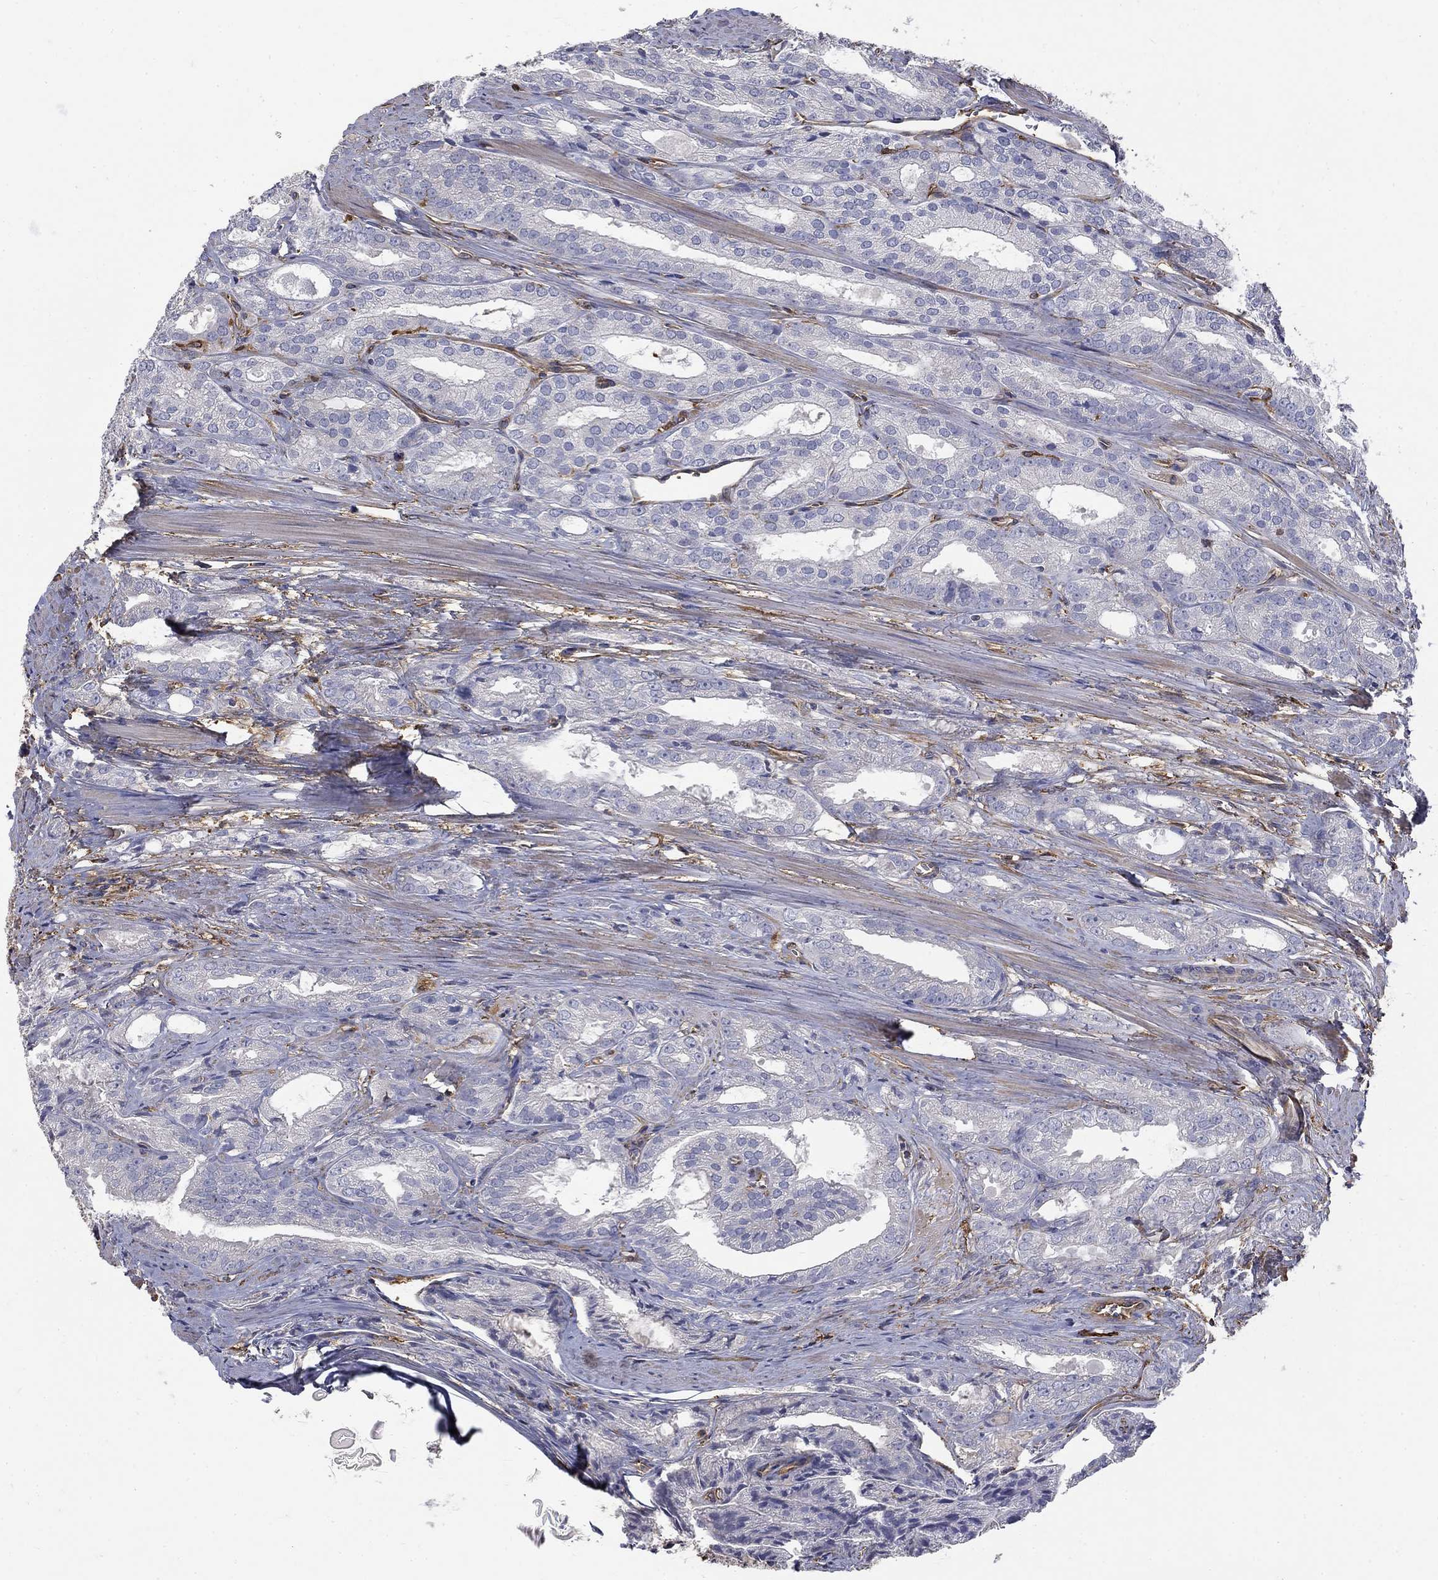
{"staining": {"intensity": "negative", "quantity": "none", "location": "none"}, "tissue": "prostate cancer", "cell_type": "Tumor cells", "image_type": "cancer", "snomed": [{"axis": "morphology", "description": "Adenocarcinoma, NOS"}, {"axis": "morphology", "description": "Adenocarcinoma, High grade"}, {"axis": "topography", "description": "Prostate"}], "caption": "IHC histopathology image of prostate cancer stained for a protein (brown), which displays no staining in tumor cells.", "gene": "DPYSL2", "patient": {"sex": "male", "age": 70}}